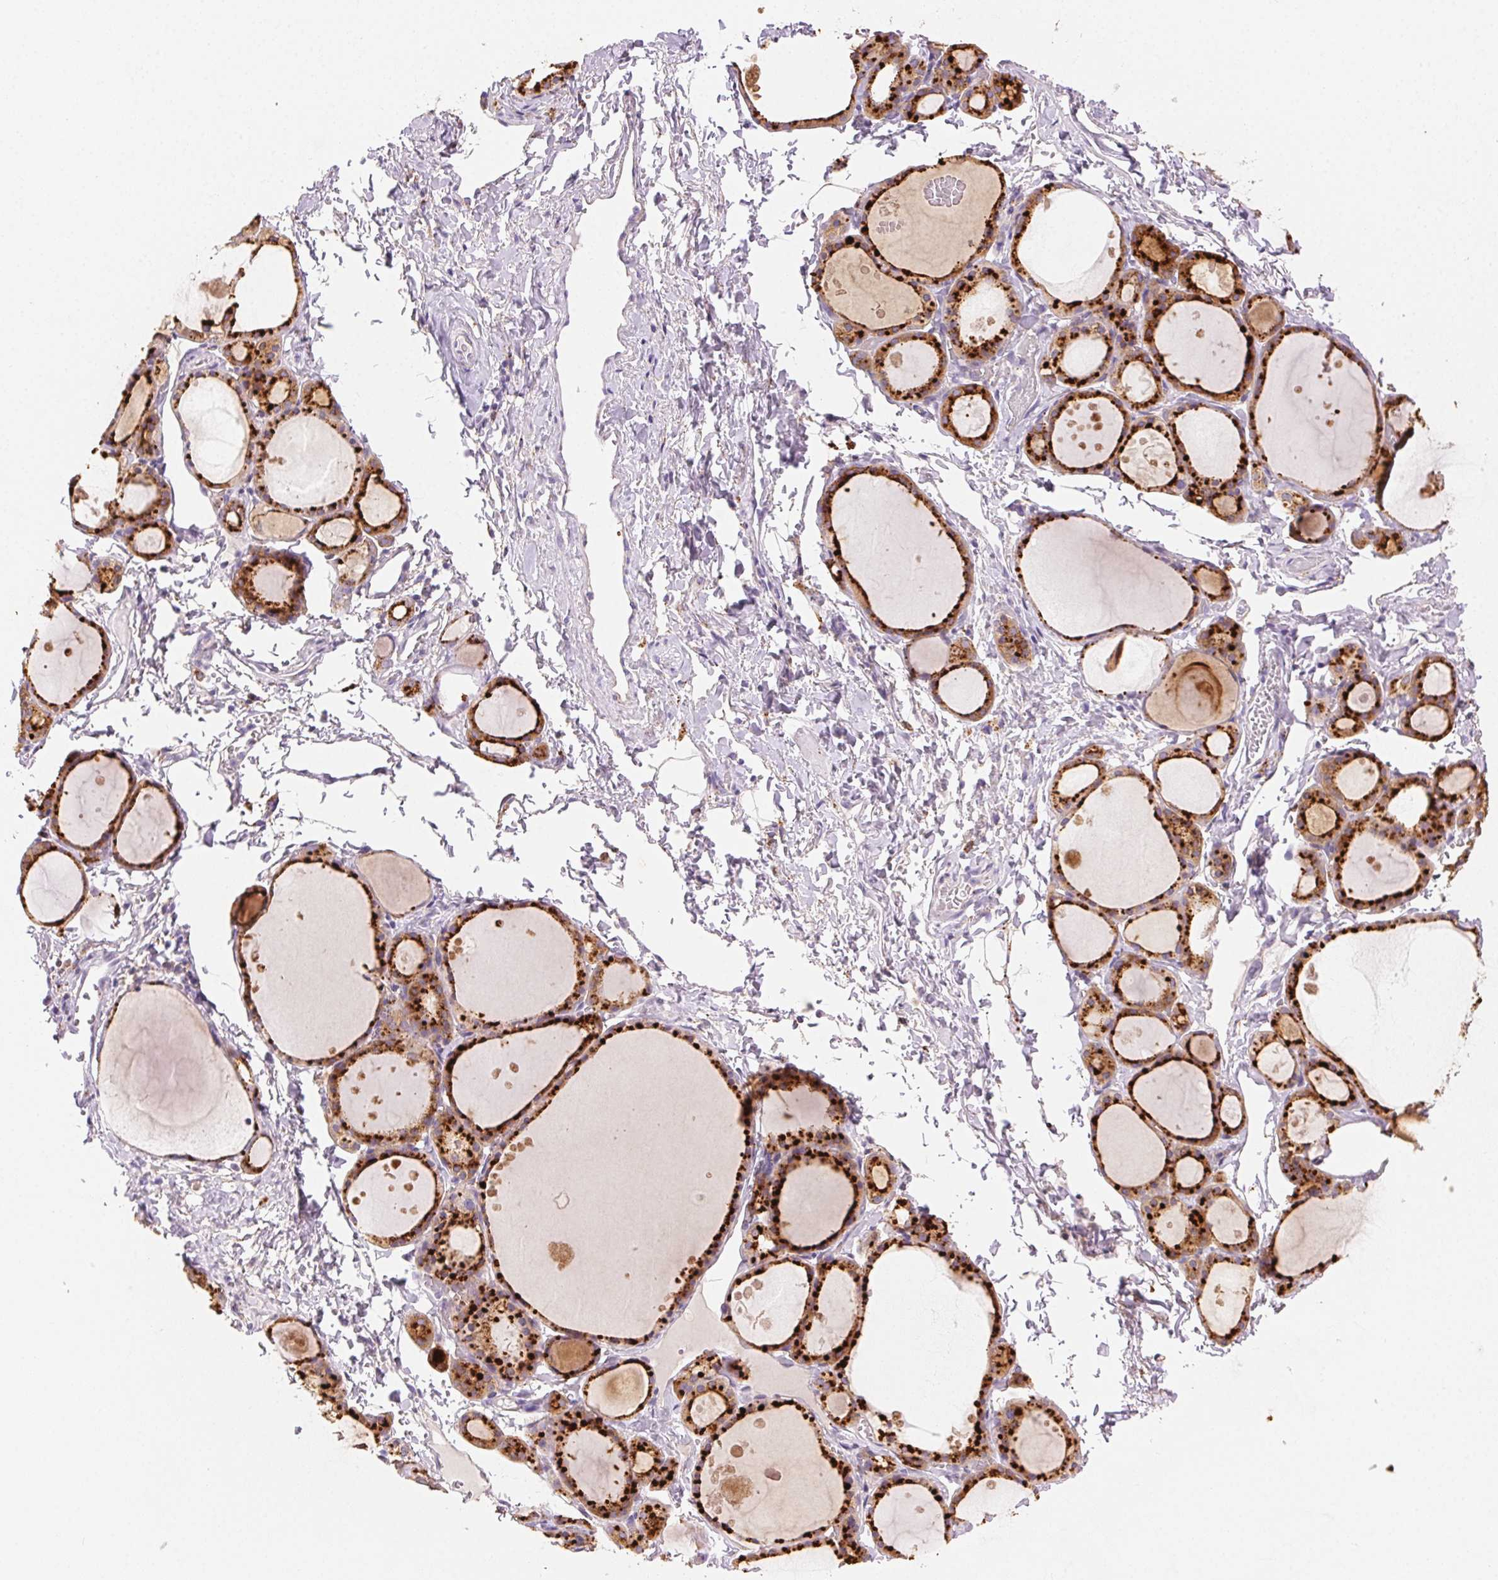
{"staining": {"intensity": "strong", "quantity": ">75%", "location": "cytoplasmic/membranous"}, "tissue": "thyroid gland", "cell_type": "Glandular cells", "image_type": "normal", "snomed": [{"axis": "morphology", "description": "Normal tissue, NOS"}, {"axis": "topography", "description": "Thyroid gland"}], "caption": "An image of thyroid gland stained for a protein shows strong cytoplasmic/membranous brown staining in glandular cells. (Stains: DAB (3,3'-diaminobenzidine) in brown, nuclei in blue, Microscopy: brightfield microscopy at high magnification).", "gene": "SCPEP1", "patient": {"sex": "male", "age": 68}}